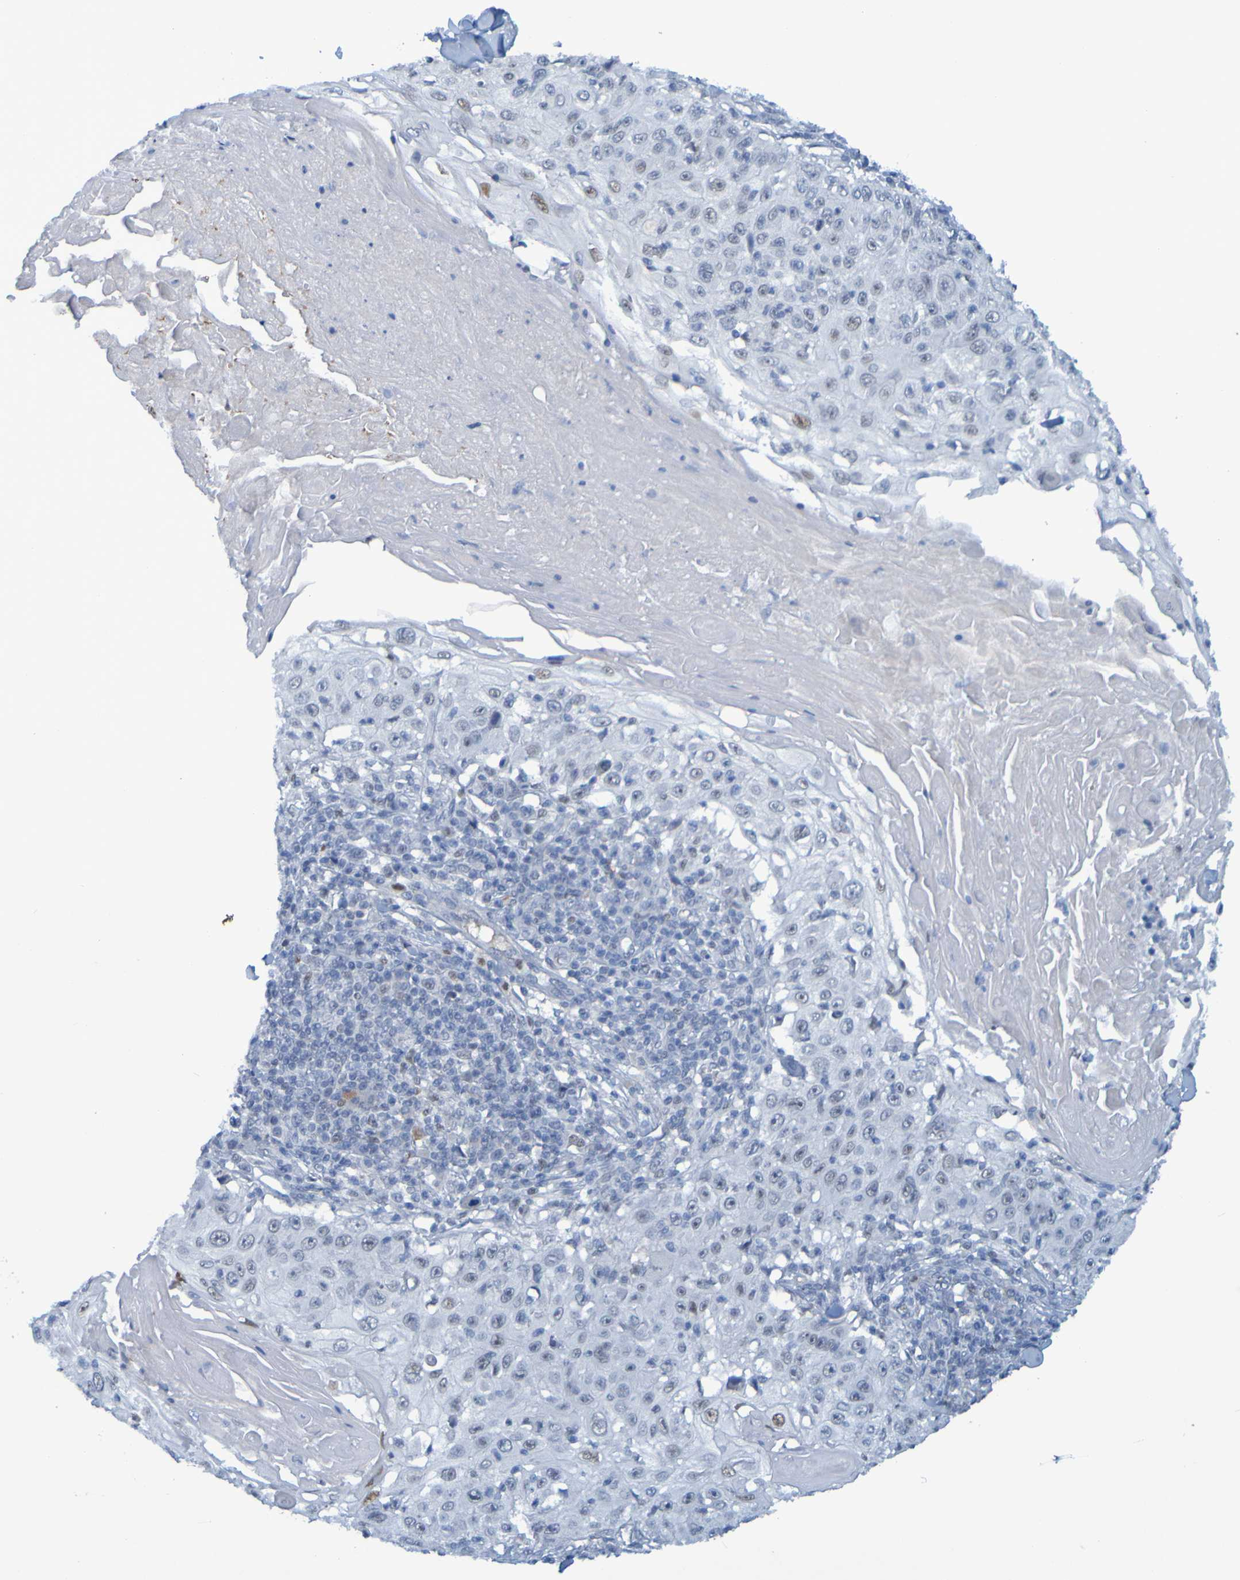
{"staining": {"intensity": "negative", "quantity": "none", "location": "none"}, "tissue": "skin cancer", "cell_type": "Tumor cells", "image_type": "cancer", "snomed": [{"axis": "morphology", "description": "Squamous cell carcinoma, NOS"}, {"axis": "topography", "description": "Skin"}], "caption": "High magnification brightfield microscopy of squamous cell carcinoma (skin) stained with DAB (brown) and counterstained with hematoxylin (blue): tumor cells show no significant positivity.", "gene": "USP36", "patient": {"sex": "male", "age": 86}}